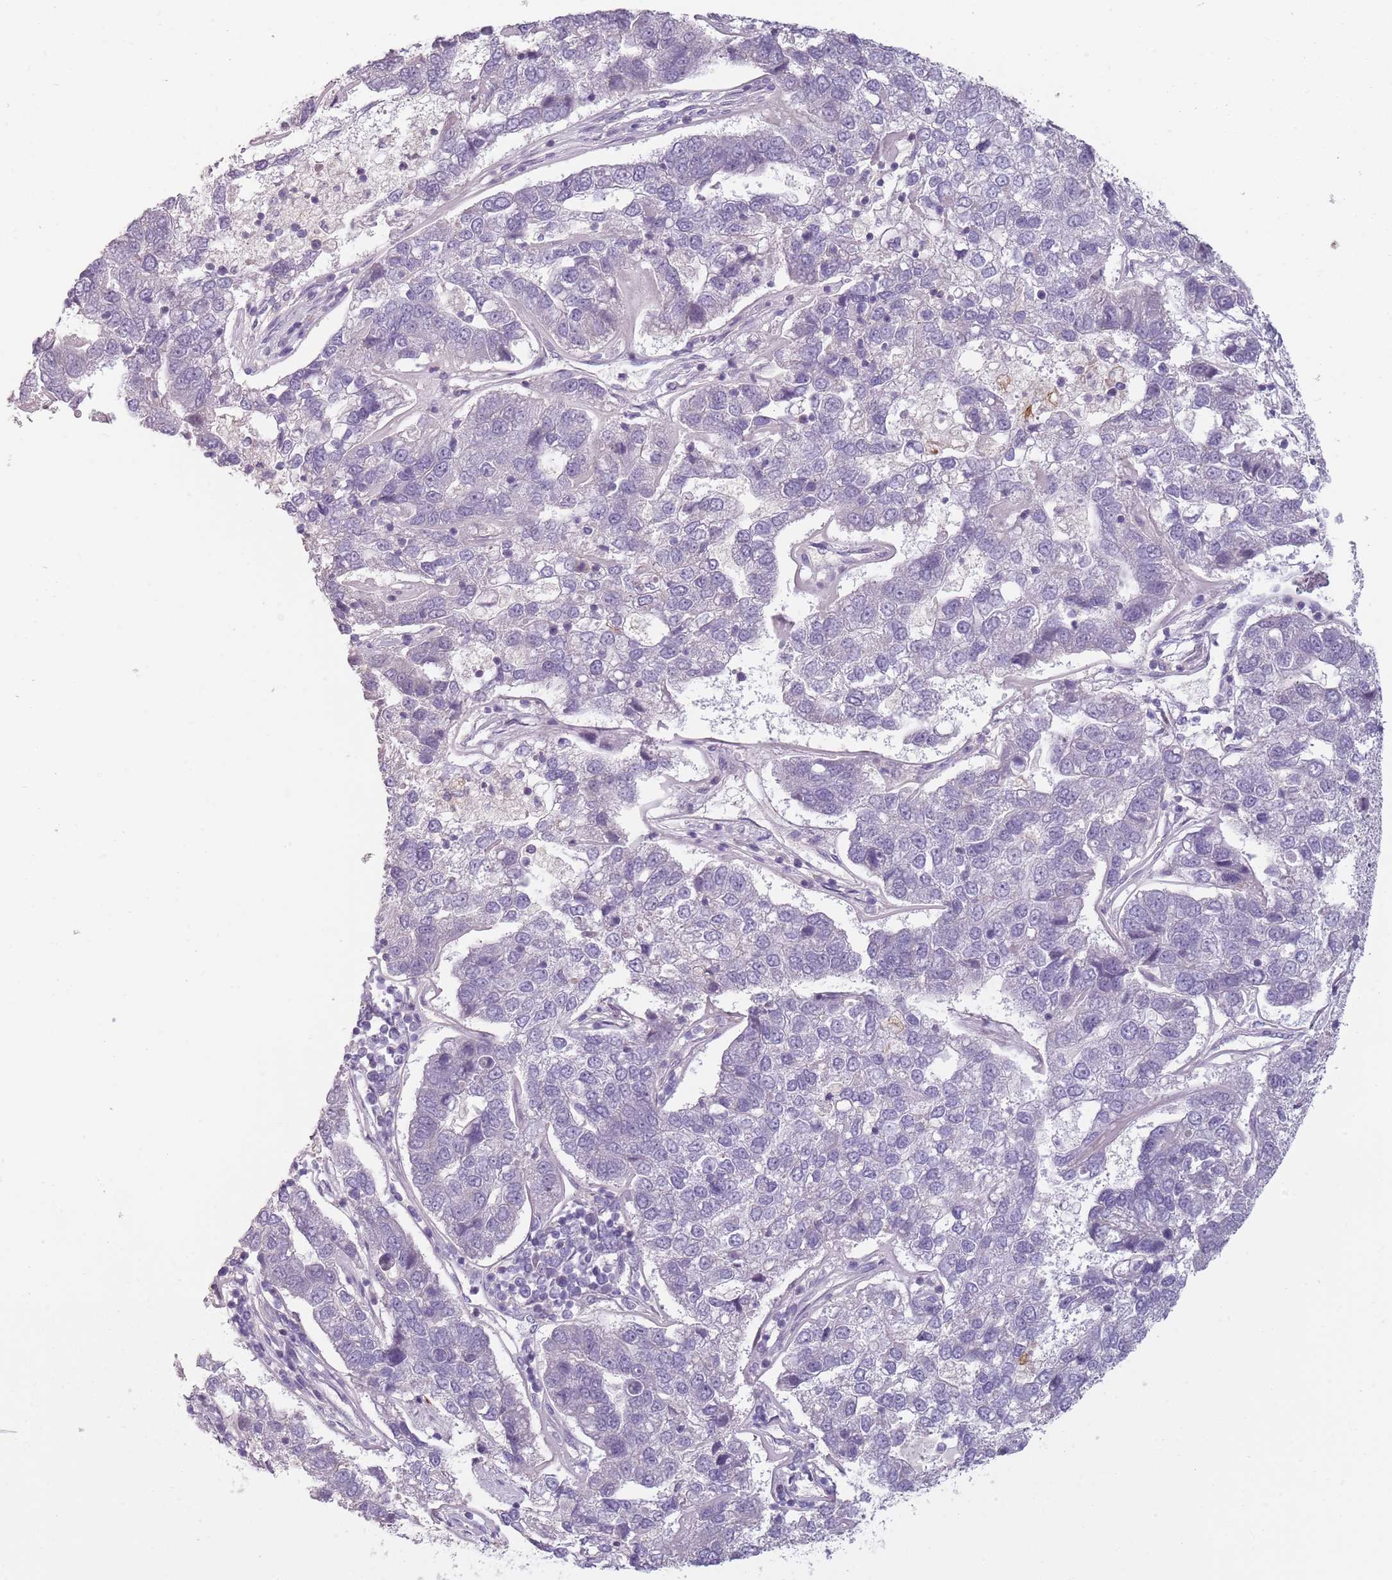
{"staining": {"intensity": "negative", "quantity": "none", "location": "none"}, "tissue": "pancreatic cancer", "cell_type": "Tumor cells", "image_type": "cancer", "snomed": [{"axis": "morphology", "description": "Adenocarcinoma, NOS"}, {"axis": "topography", "description": "Pancreas"}], "caption": "The micrograph shows no significant expression in tumor cells of pancreatic cancer (adenocarcinoma).", "gene": "PIEZO1", "patient": {"sex": "female", "age": 61}}